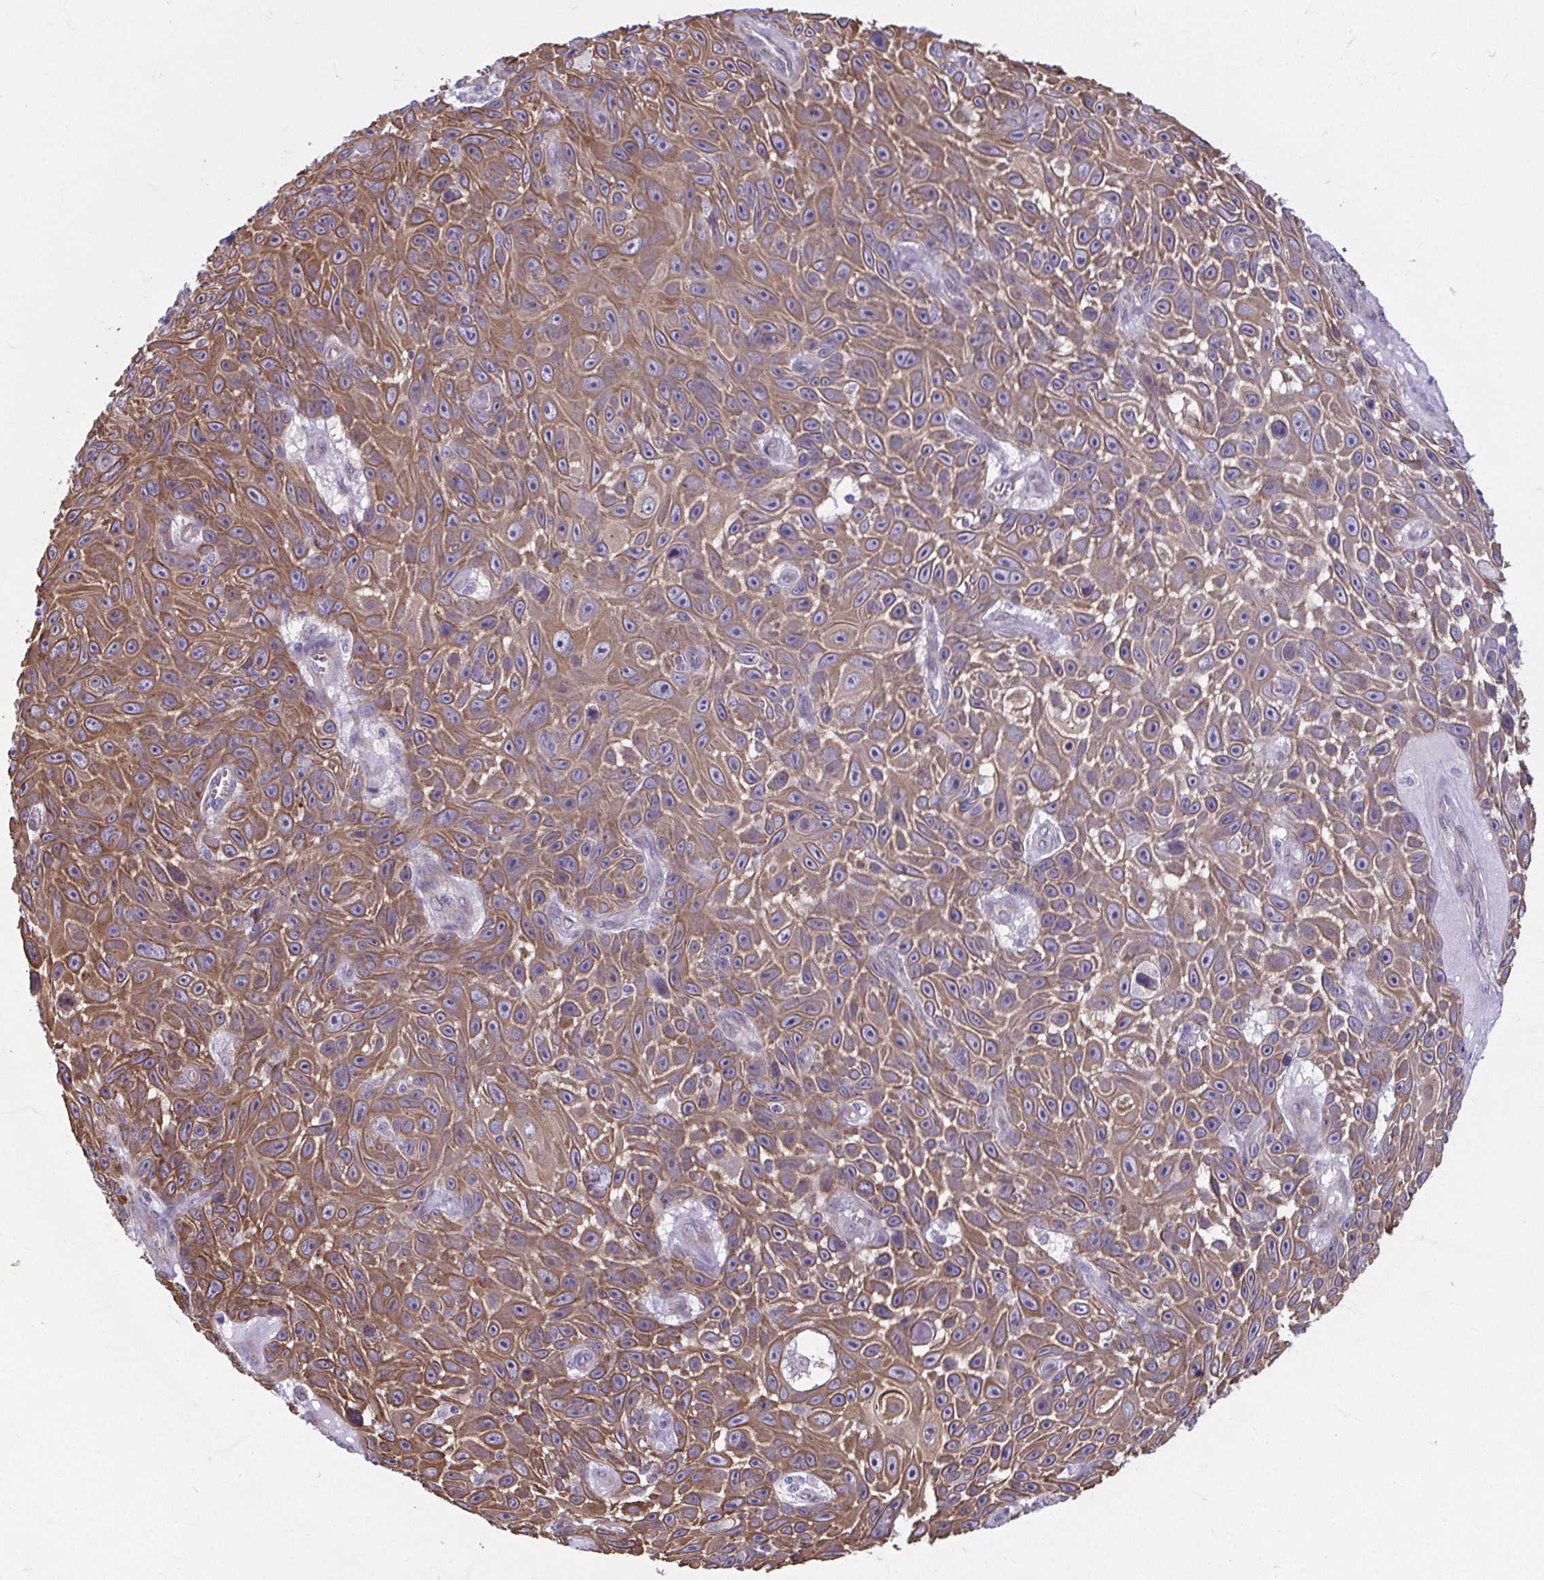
{"staining": {"intensity": "moderate", "quantity": ">75%", "location": "cytoplasmic/membranous"}, "tissue": "skin cancer", "cell_type": "Tumor cells", "image_type": "cancer", "snomed": [{"axis": "morphology", "description": "Squamous cell carcinoma, NOS"}, {"axis": "topography", "description": "Skin"}], "caption": "Human skin cancer (squamous cell carcinoma) stained for a protein (brown) demonstrates moderate cytoplasmic/membranous positive expression in about >75% of tumor cells.", "gene": "TMEM108", "patient": {"sex": "male", "age": 82}}